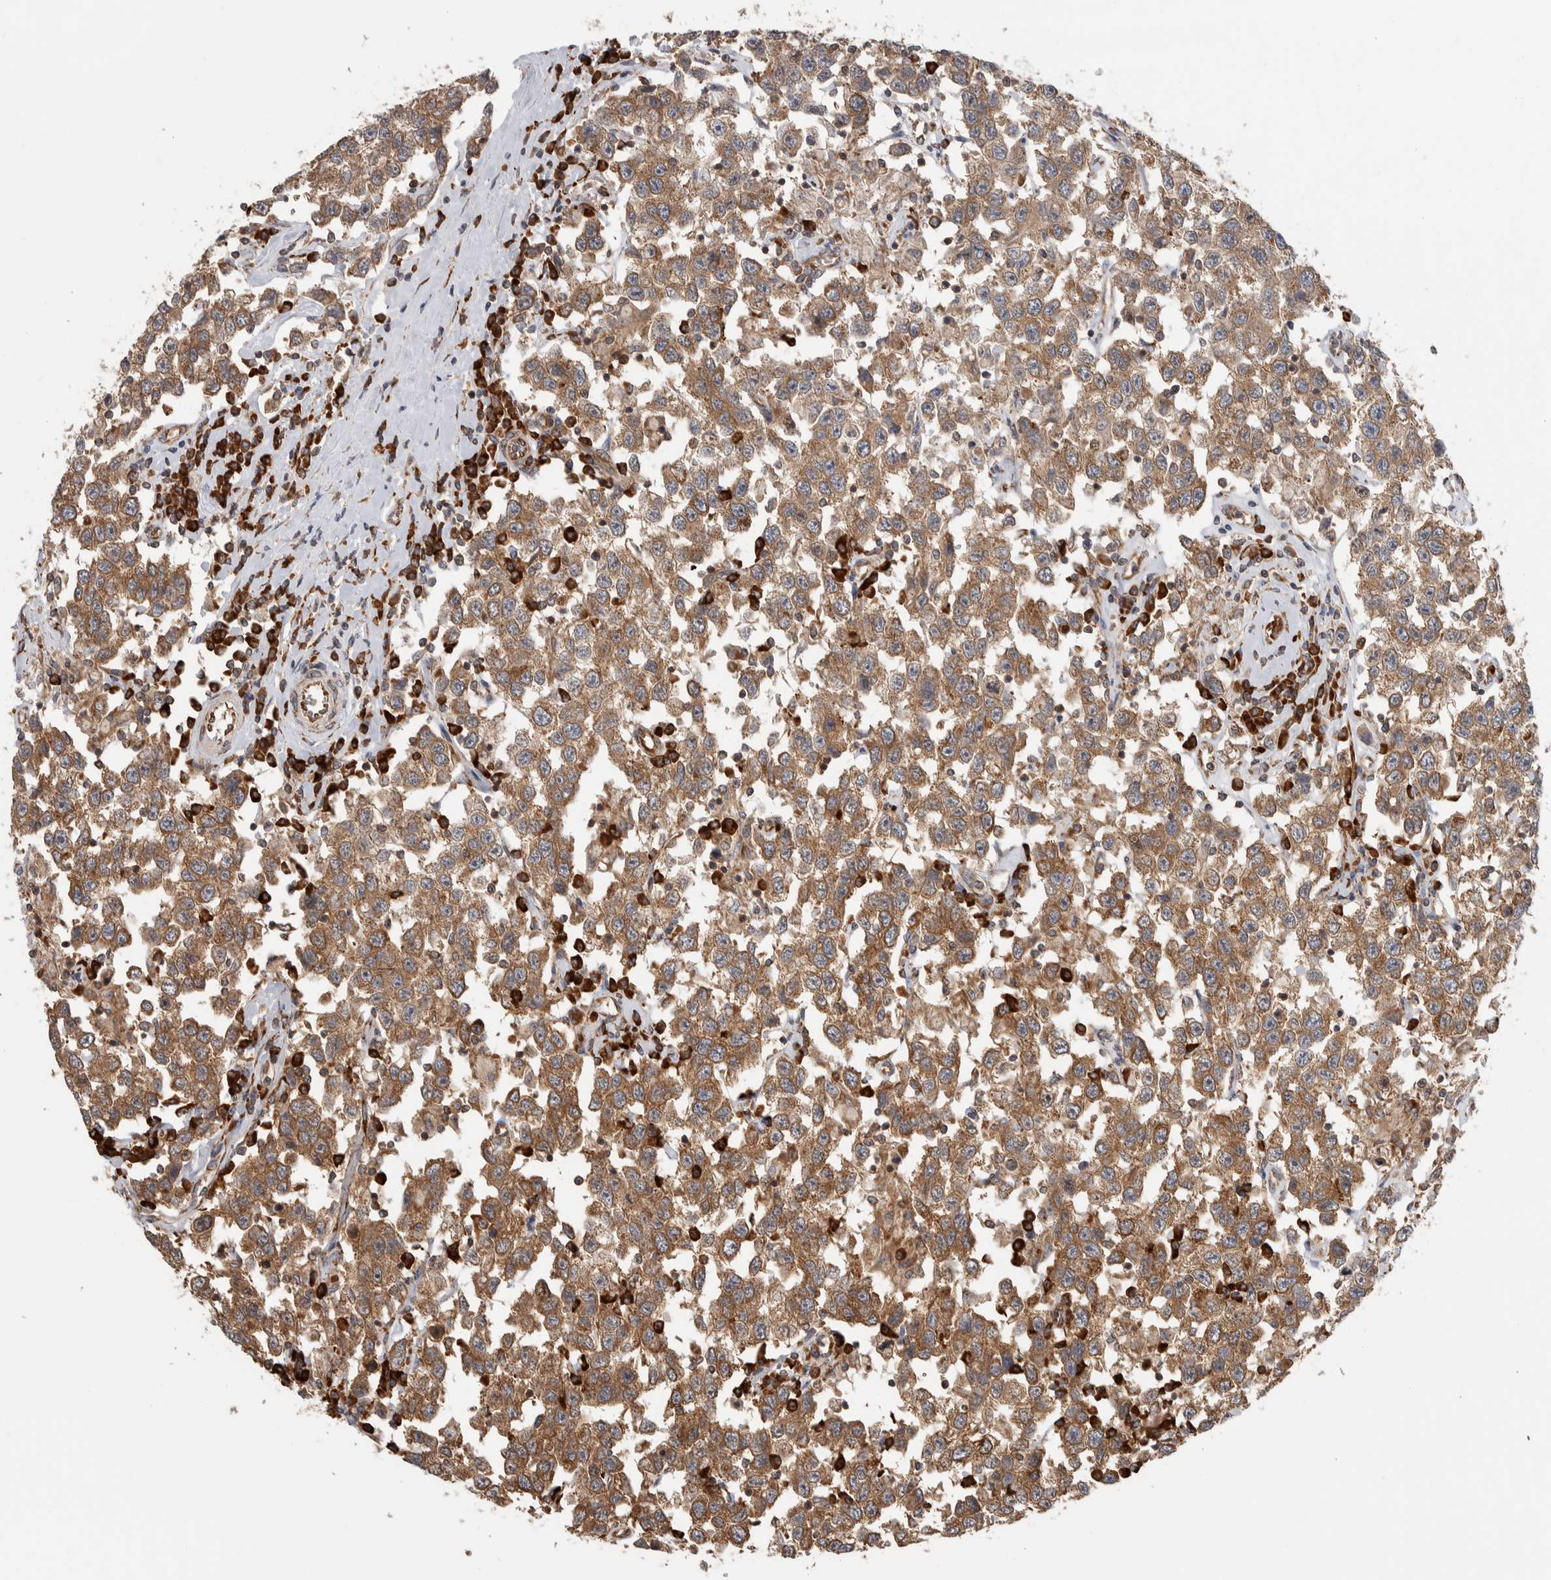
{"staining": {"intensity": "moderate", "quantity": ">75%", "location": "cytoplasmic/membranous"}, "tissue": "testis cancer", "cell_type": "Tumor cells", "image_type": "cancer", "snomed": [{"axis": "morphology", "description": "Seminoma, NOS"}, {"axis": "topography", "description": "Testis"}], "caption": "Human testis cancer stained with a protein marker displays moderate staining in tumor cells.", "gene": "EIF3H", "patient": {"sex": "male", "age": 41}}